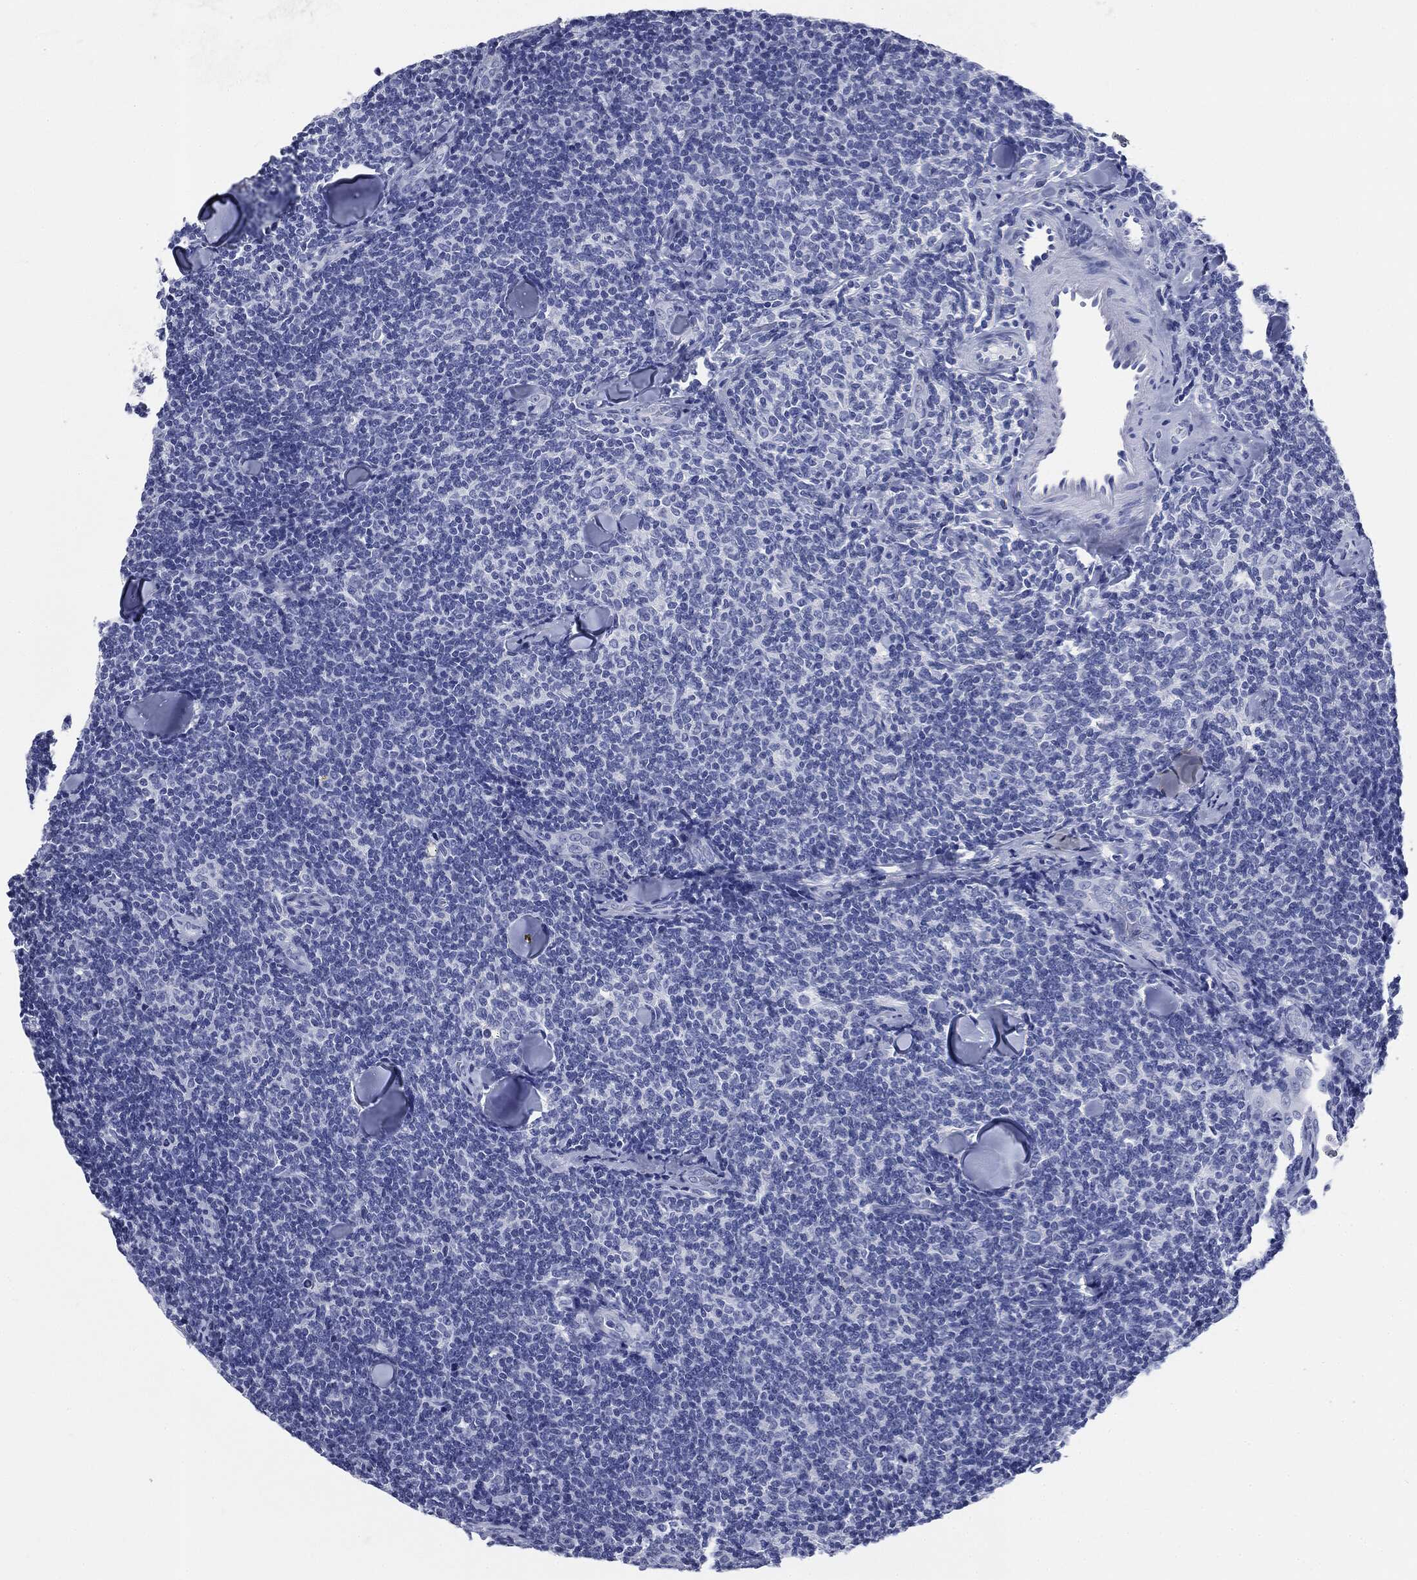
{"staining": {"intensity": "negative", "quantity": "none", "location": "none"}, "tissue": "lymphoma", "cell_type": "Tumor cells", "image_type": "cancer", "snomed": [{"axis": "morphology", "description": "Malignant lymphoma, non-Hodgkin's type, Low grade"}, {"axis": "topography", "description": "Lymph node"}], "caption": "Immunohistochemistry histopathology image of malignant lymphoma, non-Hodgkin's type (low-grade) stained for a protein (brown), which reveals no expression in tumor cells.", "gene": "ATP2A1", "patient": {"sex": "female", "age": 56}}